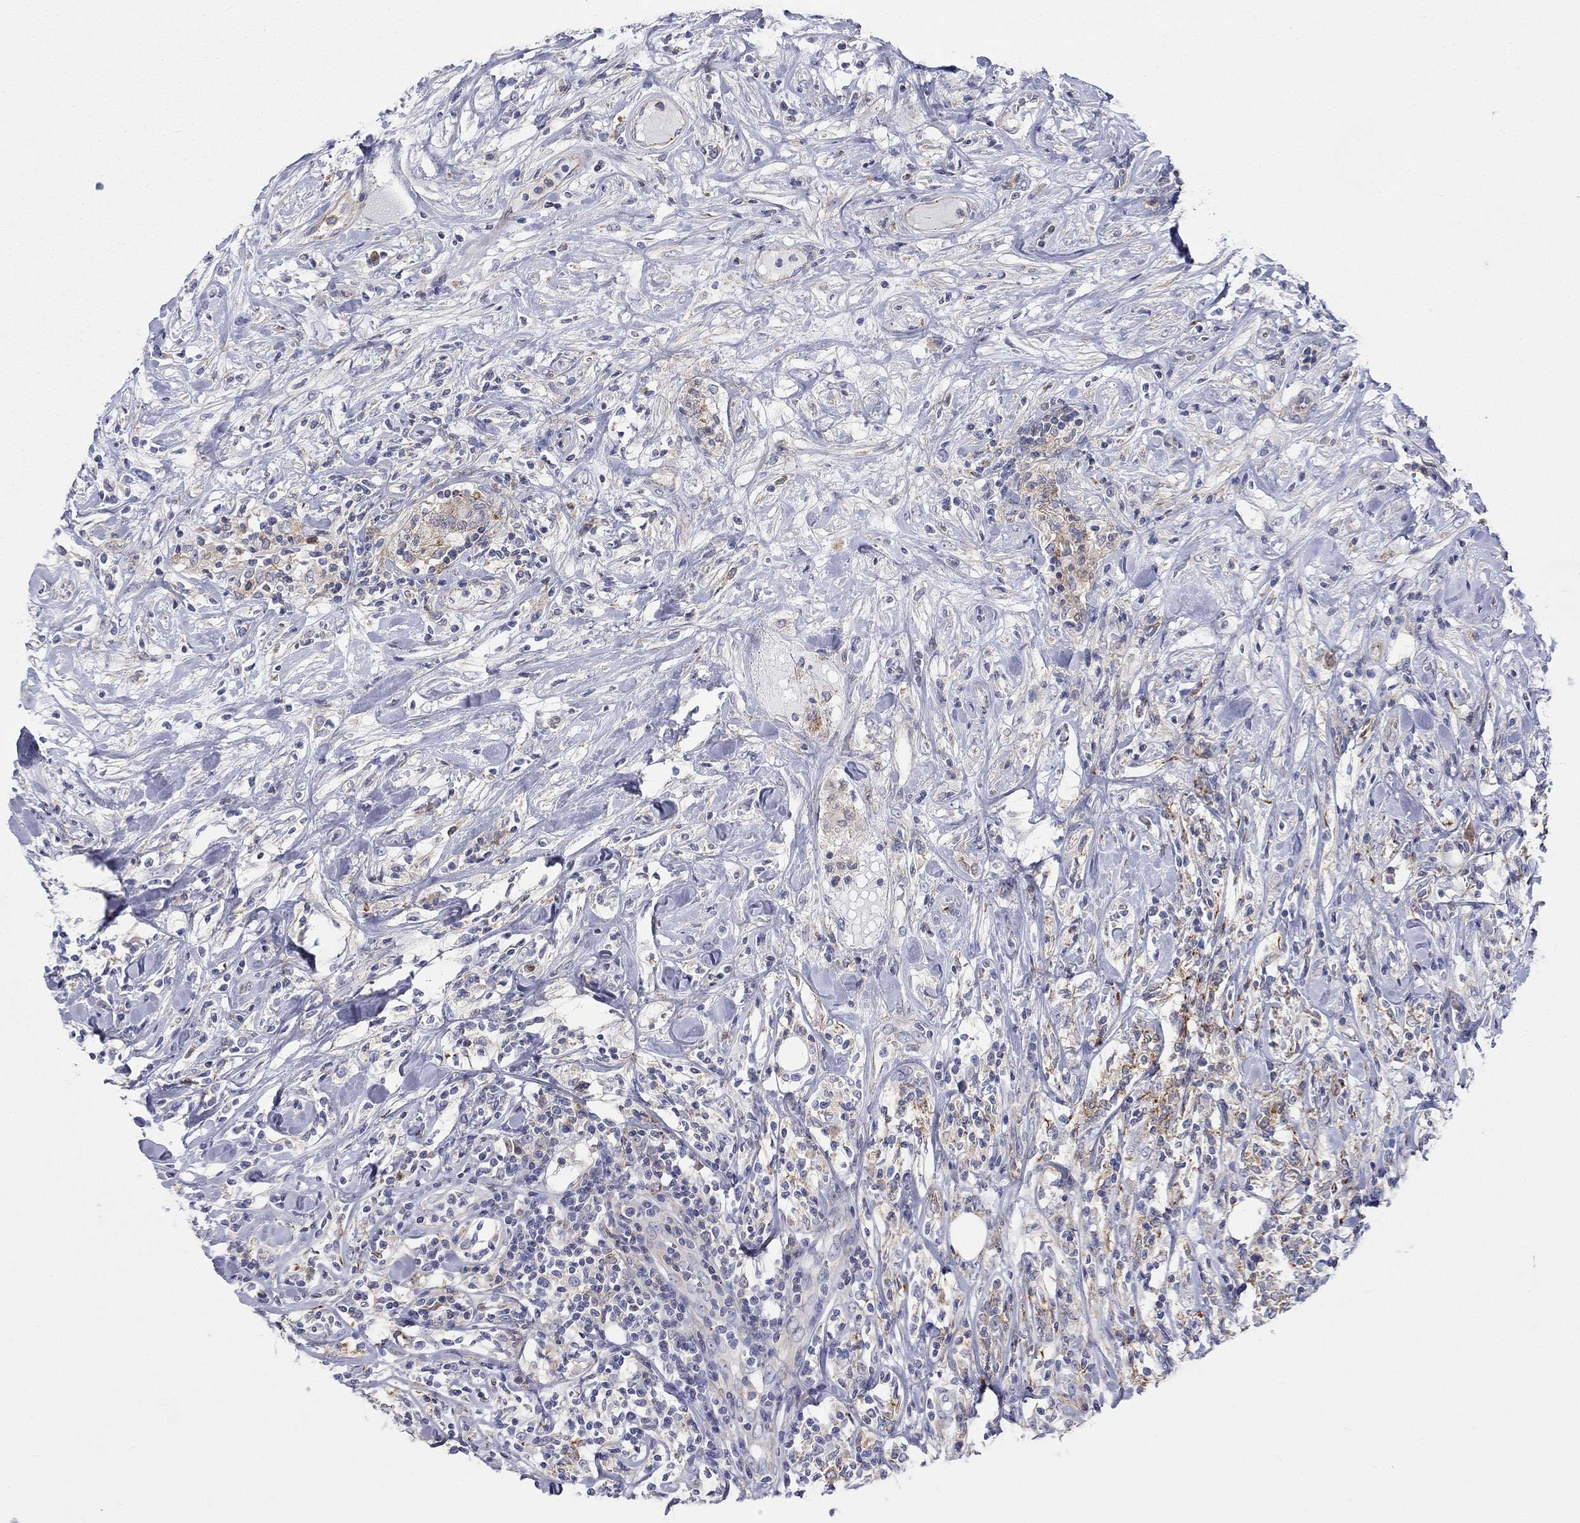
{"staining": {"intensity": "strong", "quantity": "25%-75%", "location": "cytoplasmic/membranous"}, "tissue": "lymphoma", "cell_type": "Tumor cells", "image_type": "cancer", "snomed": [{"axis": "morphology", "description": "Malignant lymphoma, non-Hodgkin's type, High grade"}, {"axis": "topography", "description": "Lymph node"}], "caption": "Human malignant lymphoma, non-Hodgkin's type (high-grade) stained for a protein (brown) reveals strong cytoplasmic/membranous positive expression in about 25%-75% of tumor cells.", "gene": "PCDHGA10", "patient": {"sex": "female", "age": 84}}